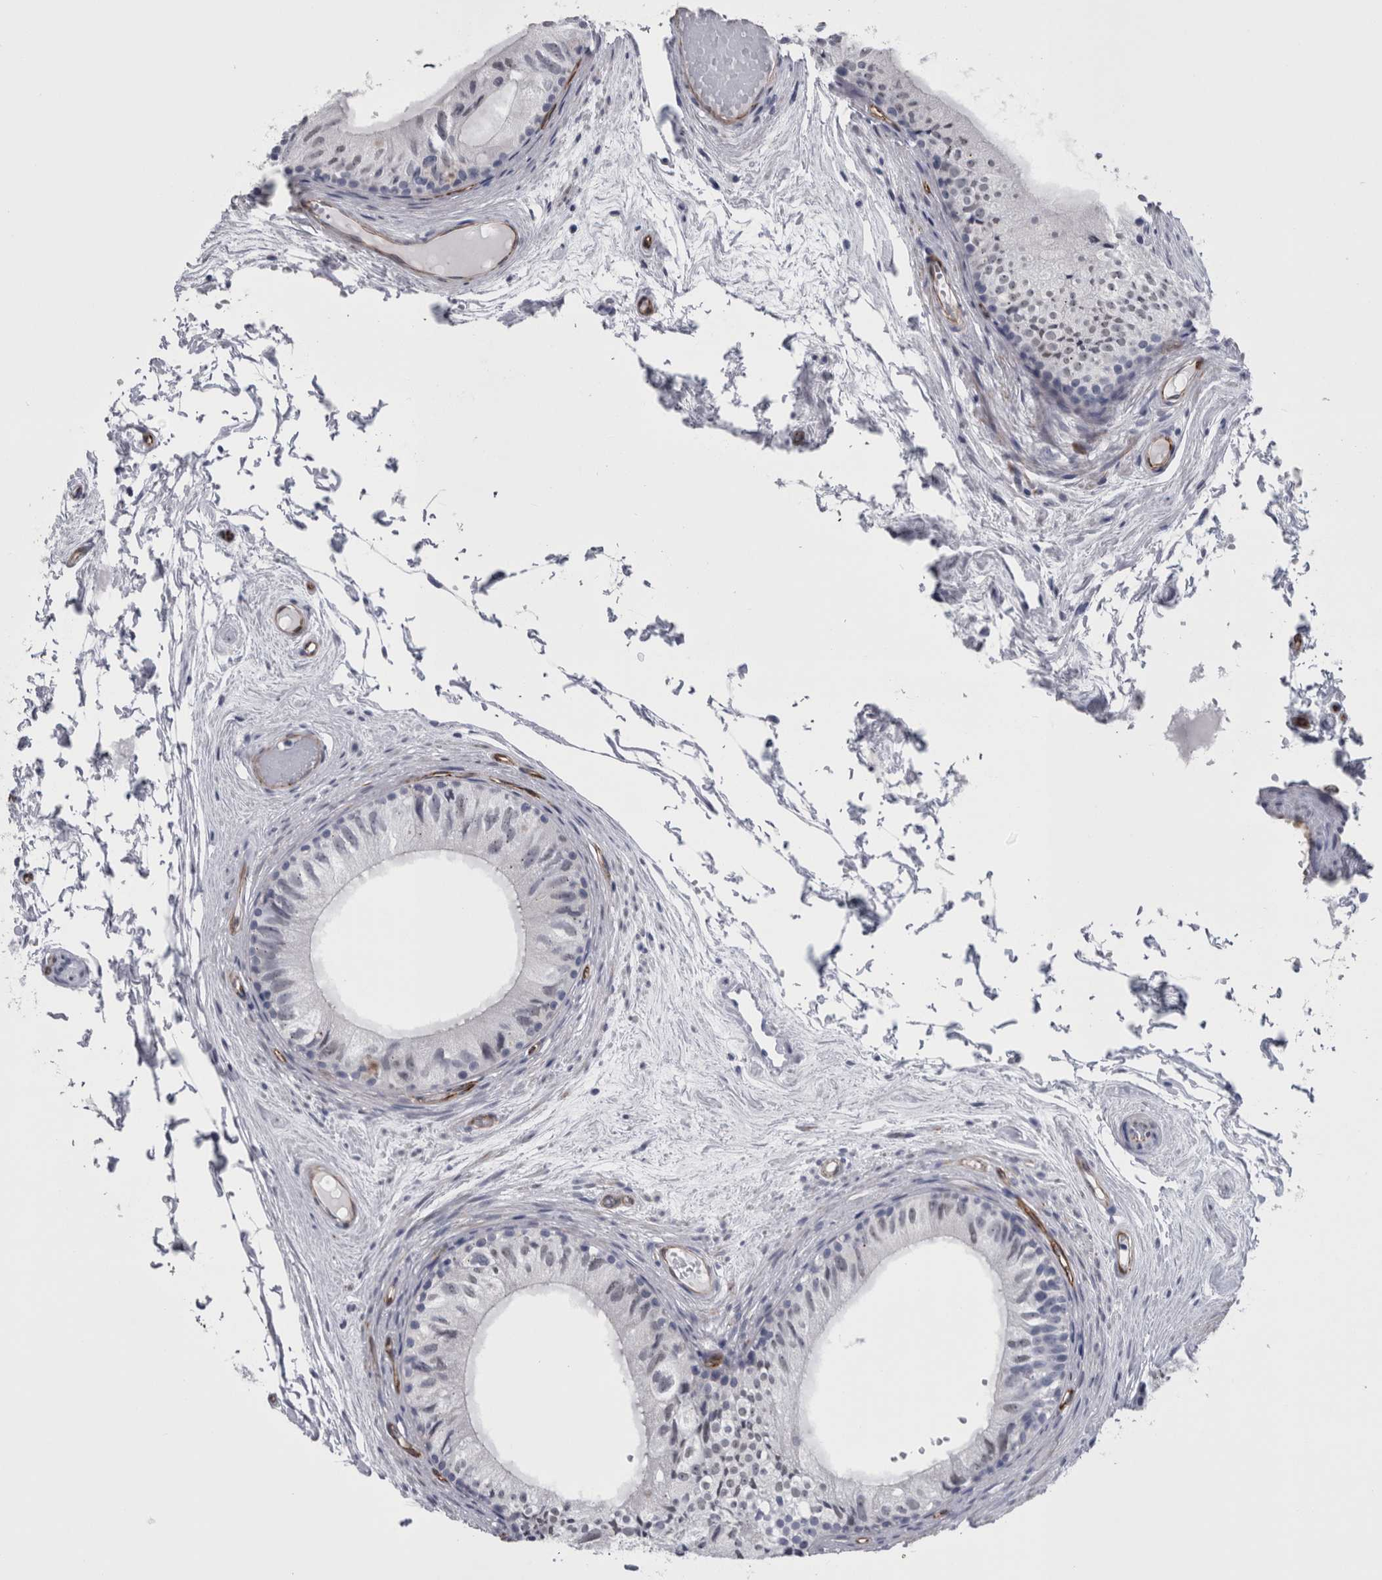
{"staining": {"intensity": "negative", "quantity": "none", "location": "none"}, "tissue": "epididymis", "cell_type": "Glandular cells", "image_type": "normal", "snomed": [{"axis": "morphology", "description": "Normal tissue, NOS"}, {"axis": "topography", "description": "Epididymis"}], "caption": "This is an immunohistochemistry micrograph of unremarkable human epididymis. There is no staining in glandular cells.", "gene": "VWDE", "patient": {"sex": "male", "age": 79}}